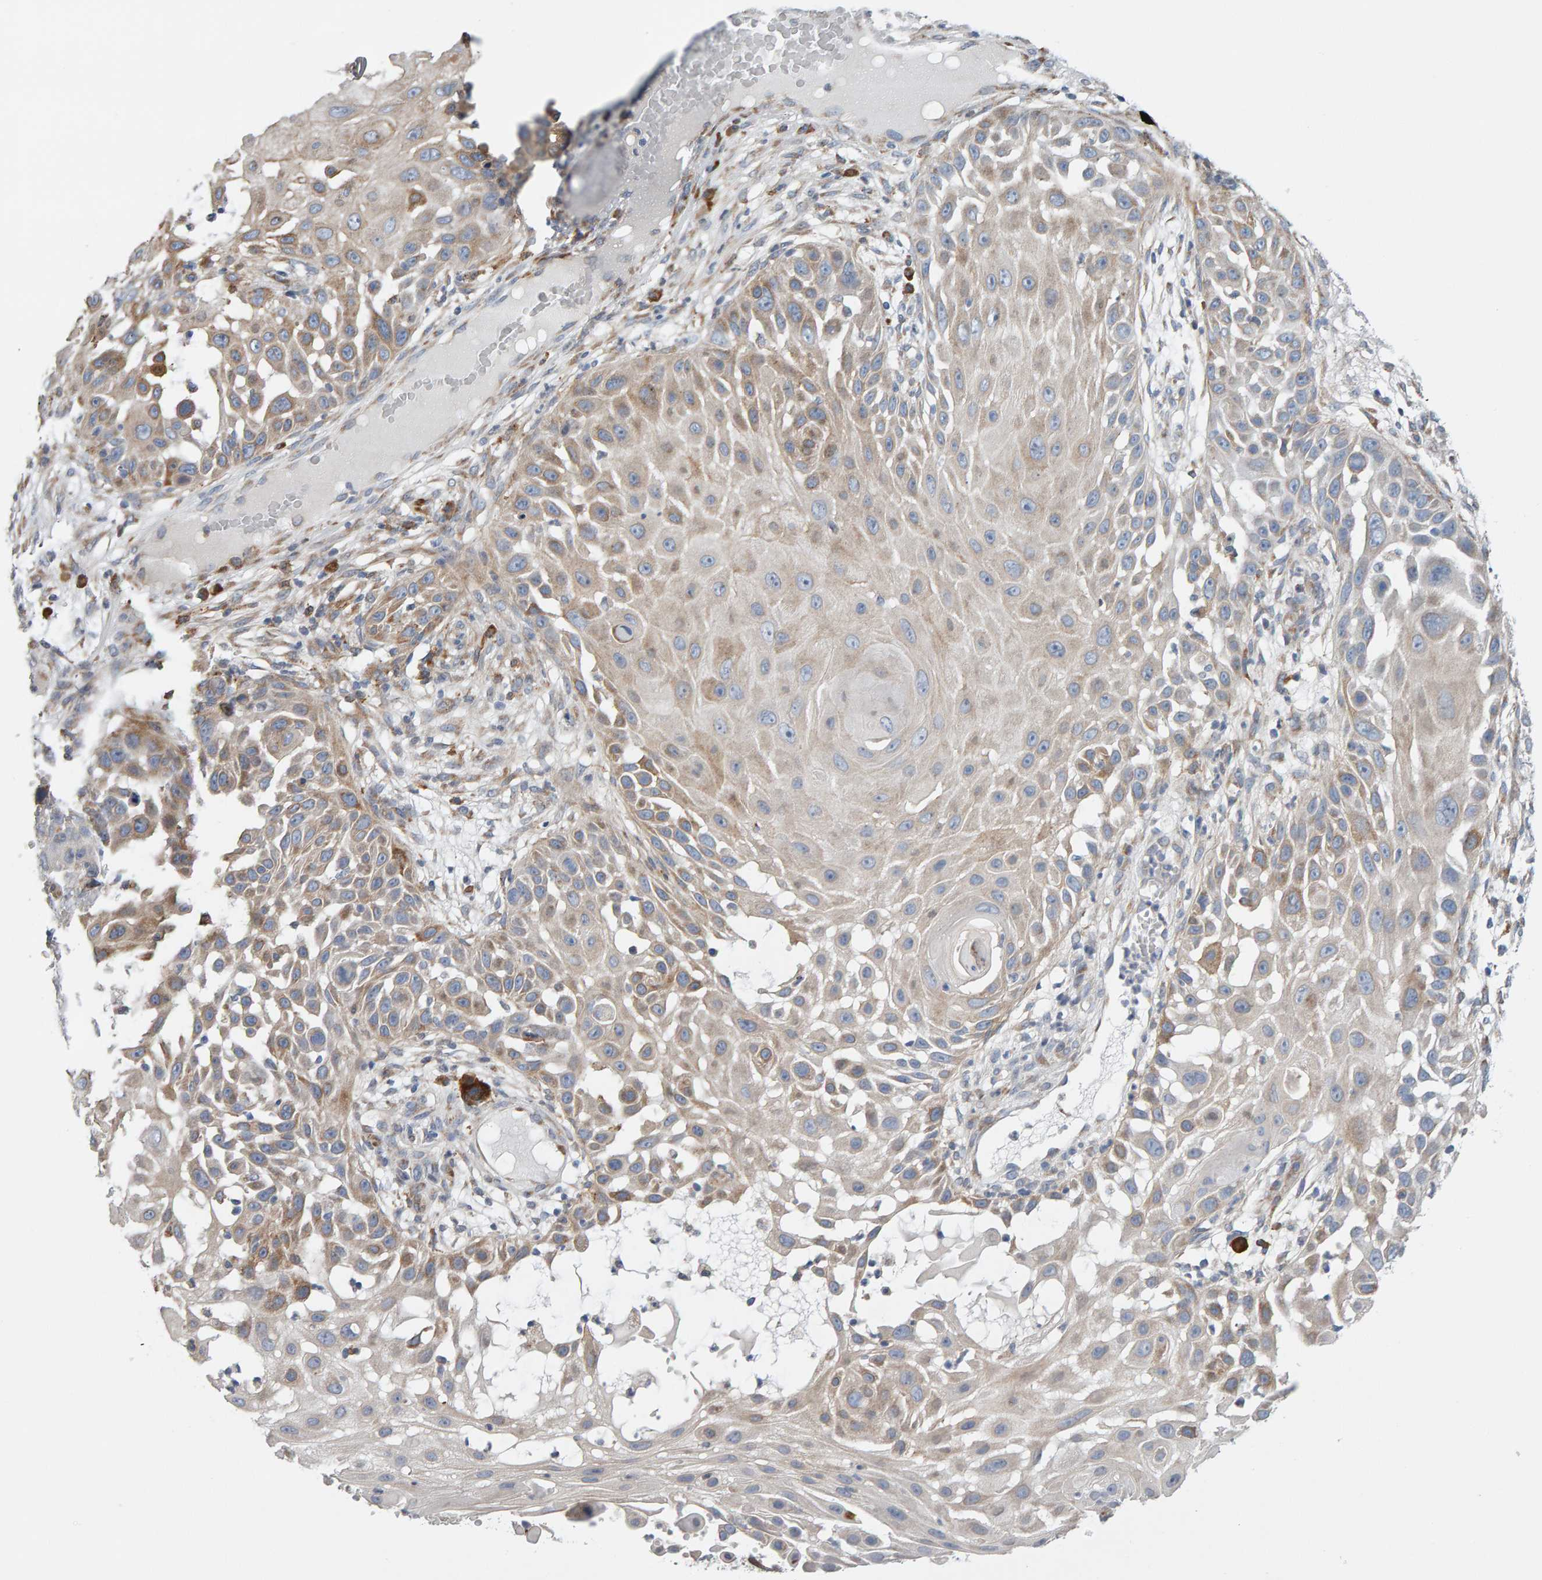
{"staining": {"intensity": "weak", "quantity": "25%-75%", "location": "cytoplasmic/membranous"}, "tissue": "skin cancer", "cell_type": "Tumor cells", "image_type": "cancer", "snomed": [{"axis": "morphology", "description": "Squamous cell carcinoma, NOS"}, {"axis": "topography", "description": "Skin"}], "caption": "Human skin cancer (squamous cell carcinoma) stained for a protein (brown) shows weak cytoplasmic/membranous positive positivity in about 25%-75% of tumor cells.", "gene": "ENGASE", "patient": {"sex": "female", "age": 44}}